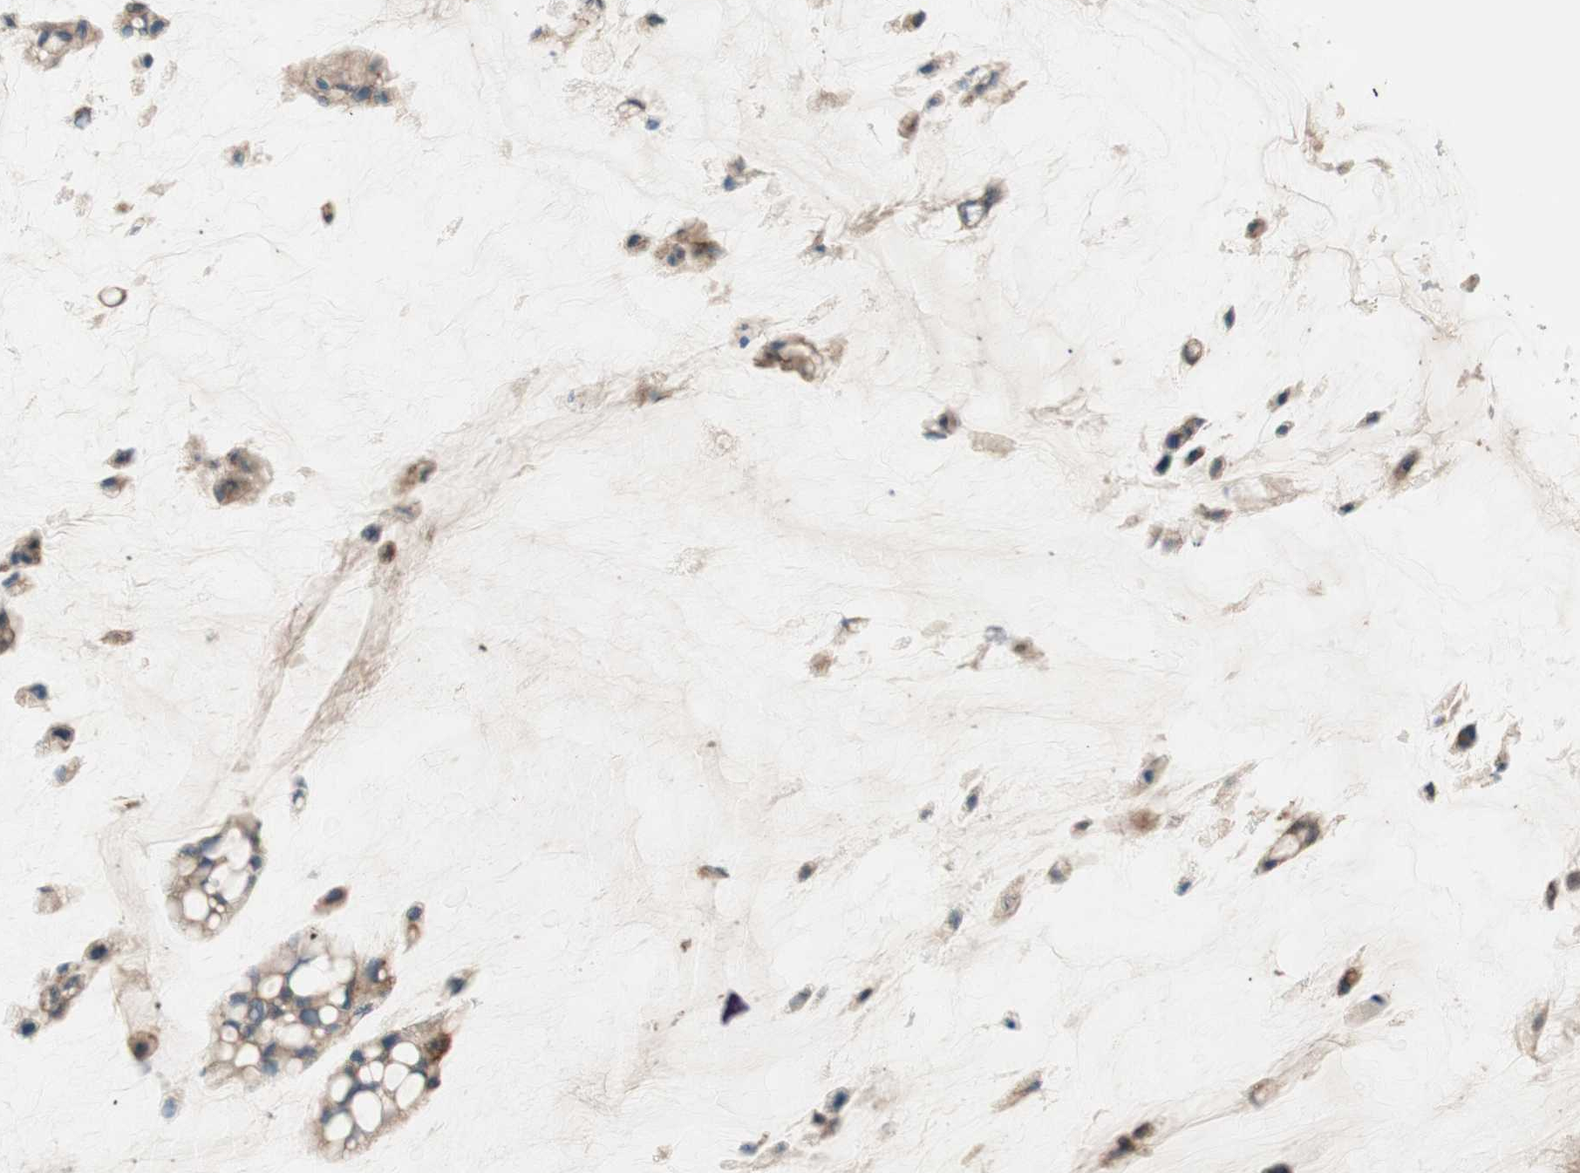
{"staining": {"intensity": "moderate", "quantity": ">75%", "location": "cytoplasmic/membranous"}, "tissue": "ovarian cancer", "cell_type": "Tumor cells", "image_type": "cancer", "snomed": [{"axis": "morphology", "description": "Cystadenocarcinoma, mucinous, NOS"}, {"axis": "topography", "description": "Ovary"}], "caption": "Protein expression analysis of ovarian mucinous cystadenocarcinoma demonstrates moderate cytoplasmic/membranous staining in about >75% of tumor cells.", "gene": "CC2D1A", "patient": {"sex": "female", "age": 39}}